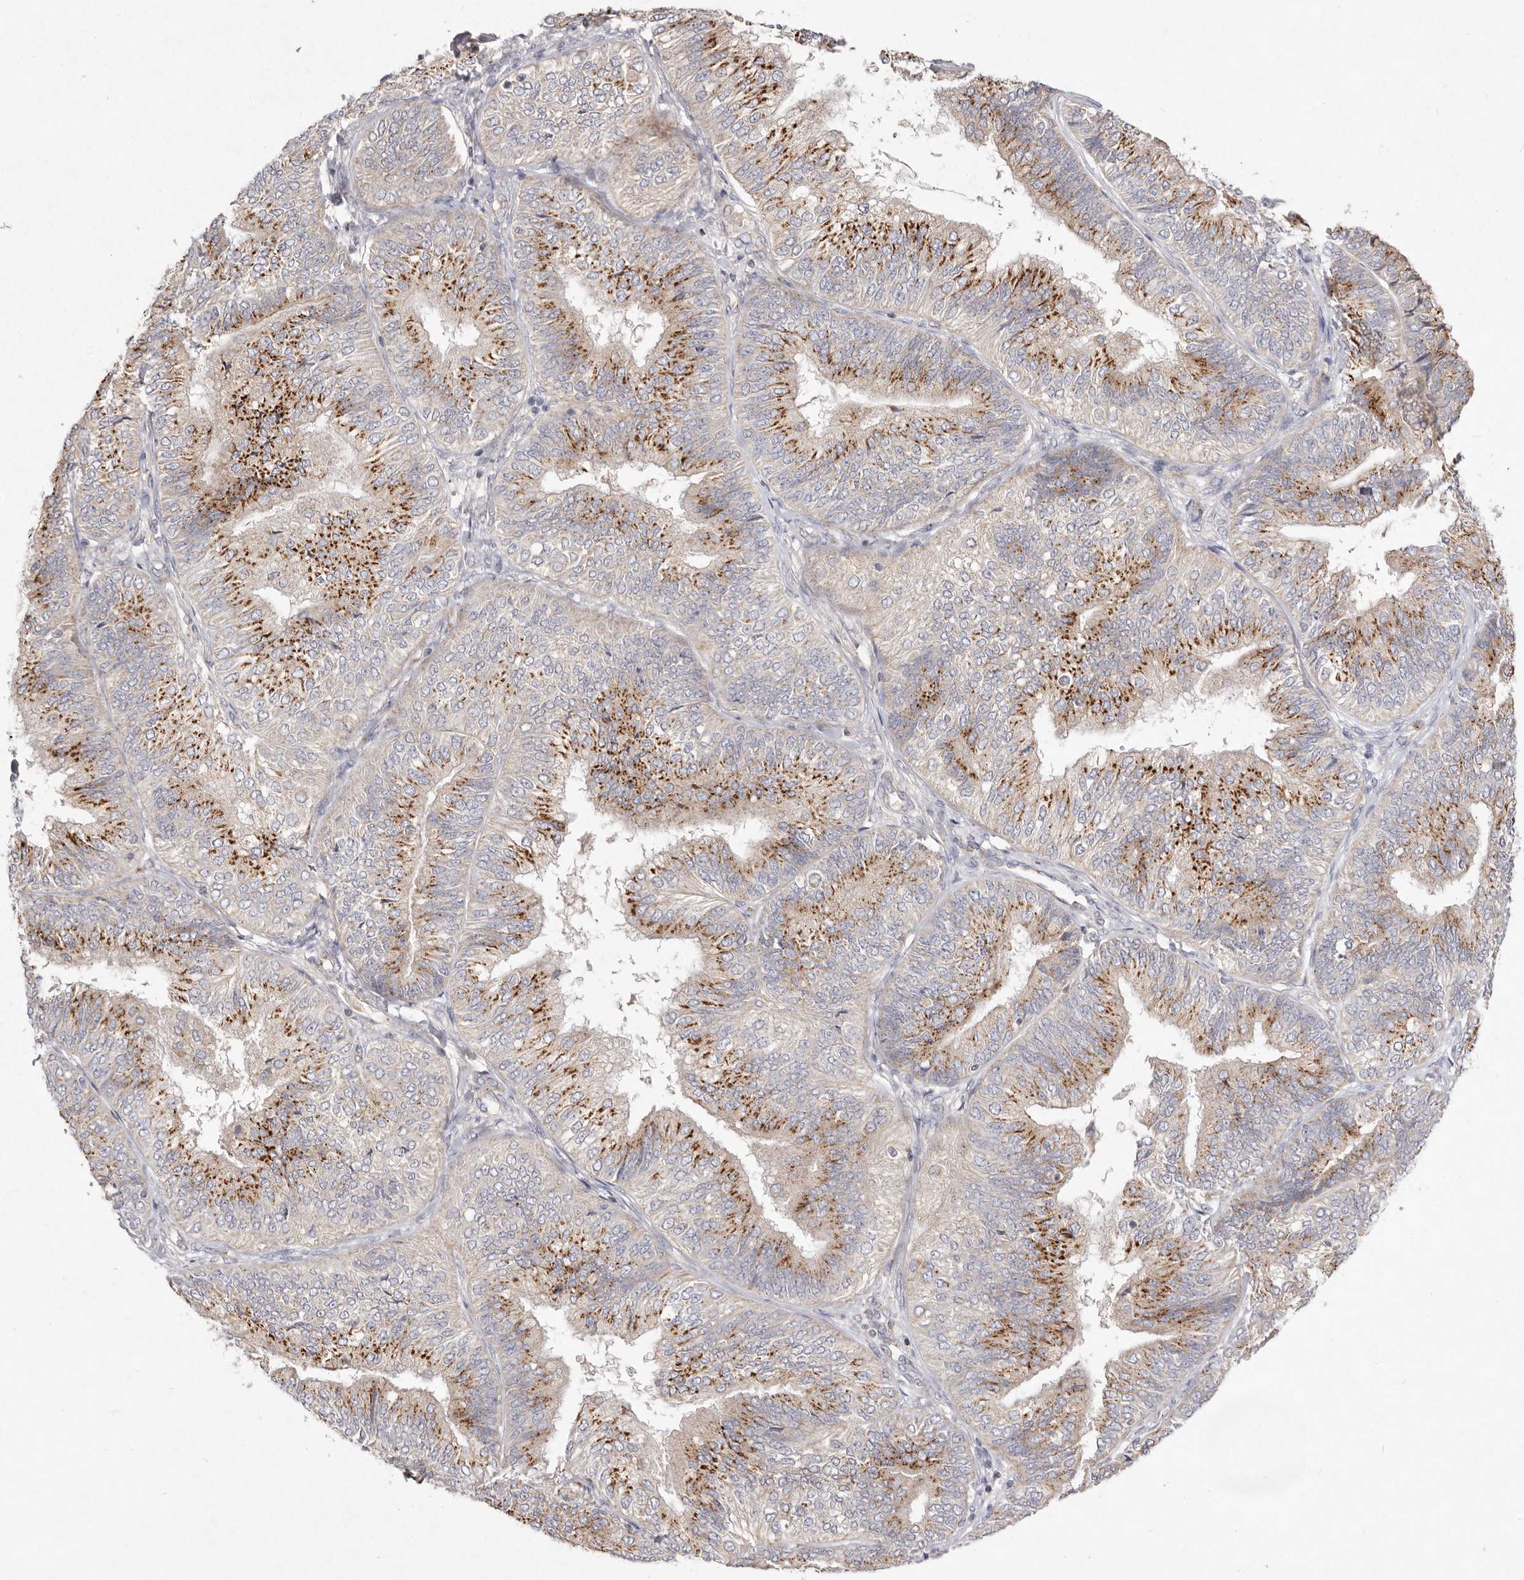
{"staining": {"intensity": "moderate", "quantity": ">75%", "location": "cytoplasmic/membranous"}, "tissue": "endometrial cancer", "cell_type": "Tumor cells", "image_type": "cancer", "snomed": [{"axis": "morphology", "description": "Adenocarcinoma, NOS"}, {"axis": "topography", "description": "Endometrium"}], "caption": "This is an image of immunohistochemistry (IHC) staining of endometrial adenocarcinoma, which shows moderate positivity in the cytoplasmic/membranous of tumor cells.", "gene": "USP24", "patient": {"sex": "female", "age": 58}}